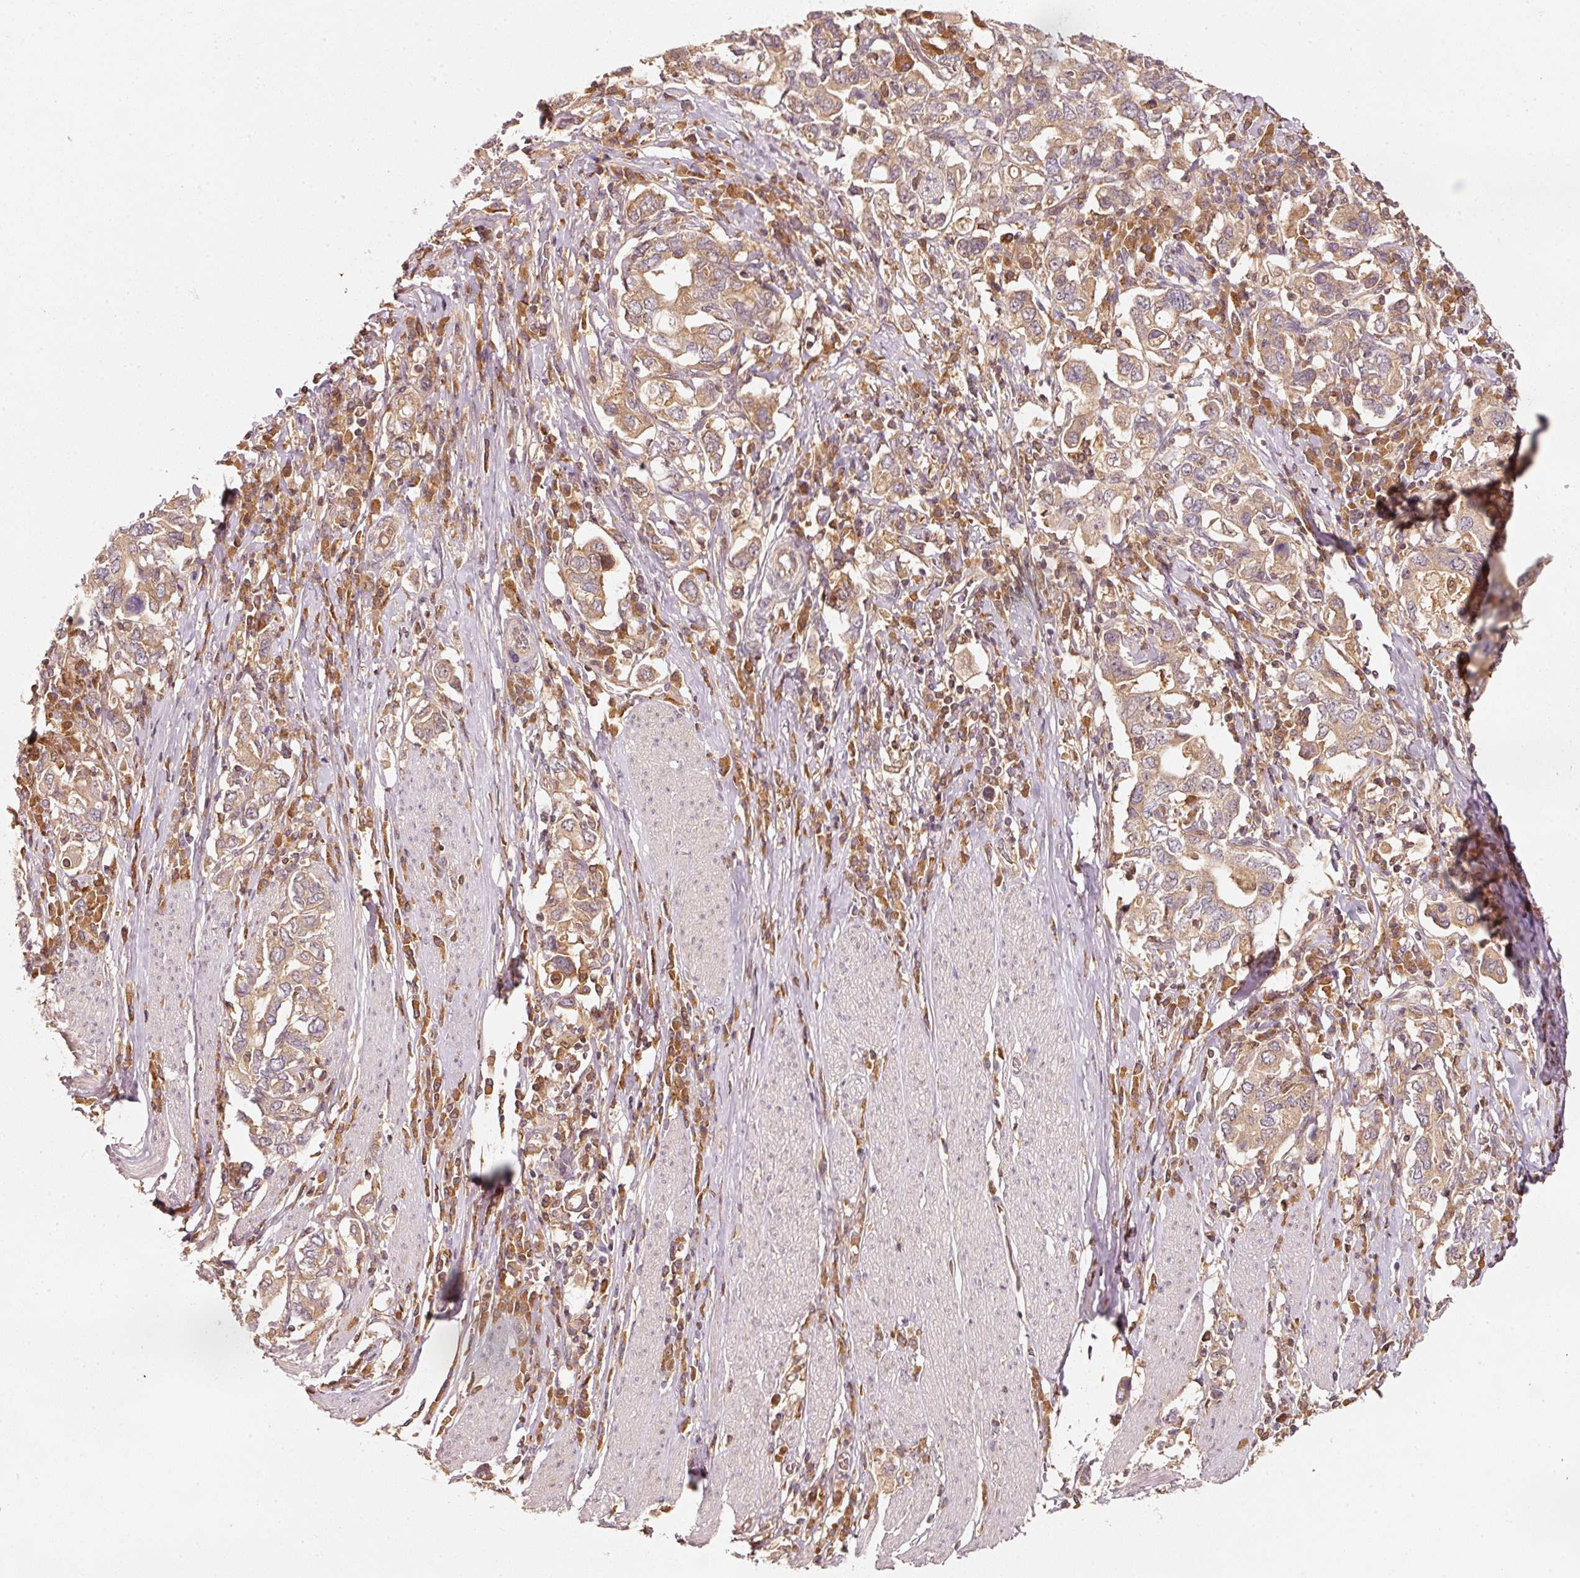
{"staining": {"intensity": "moderate", "quantity": ">75%", "location": "cytoplasmic/membranous"}, "tissue": "stomach cancer", "cell_type": "Tumor cells", "image_type": "cancer", "snomed": [{"axis": "morphology", "description": "Adenocarcinoma, NOS"}, {"axis": "topography", "description": "Stomach, upper"}, {"axis": "topography", "description": "Stomach"}], "caption": "Stomach cancer was stained to show a protein in brown. There is medium levels of moderate cytoplasmic/membranous expression in about >75% of tumor cells.", "gene": "RRAS2", "patient": {"sex": "male", "age": 62}}